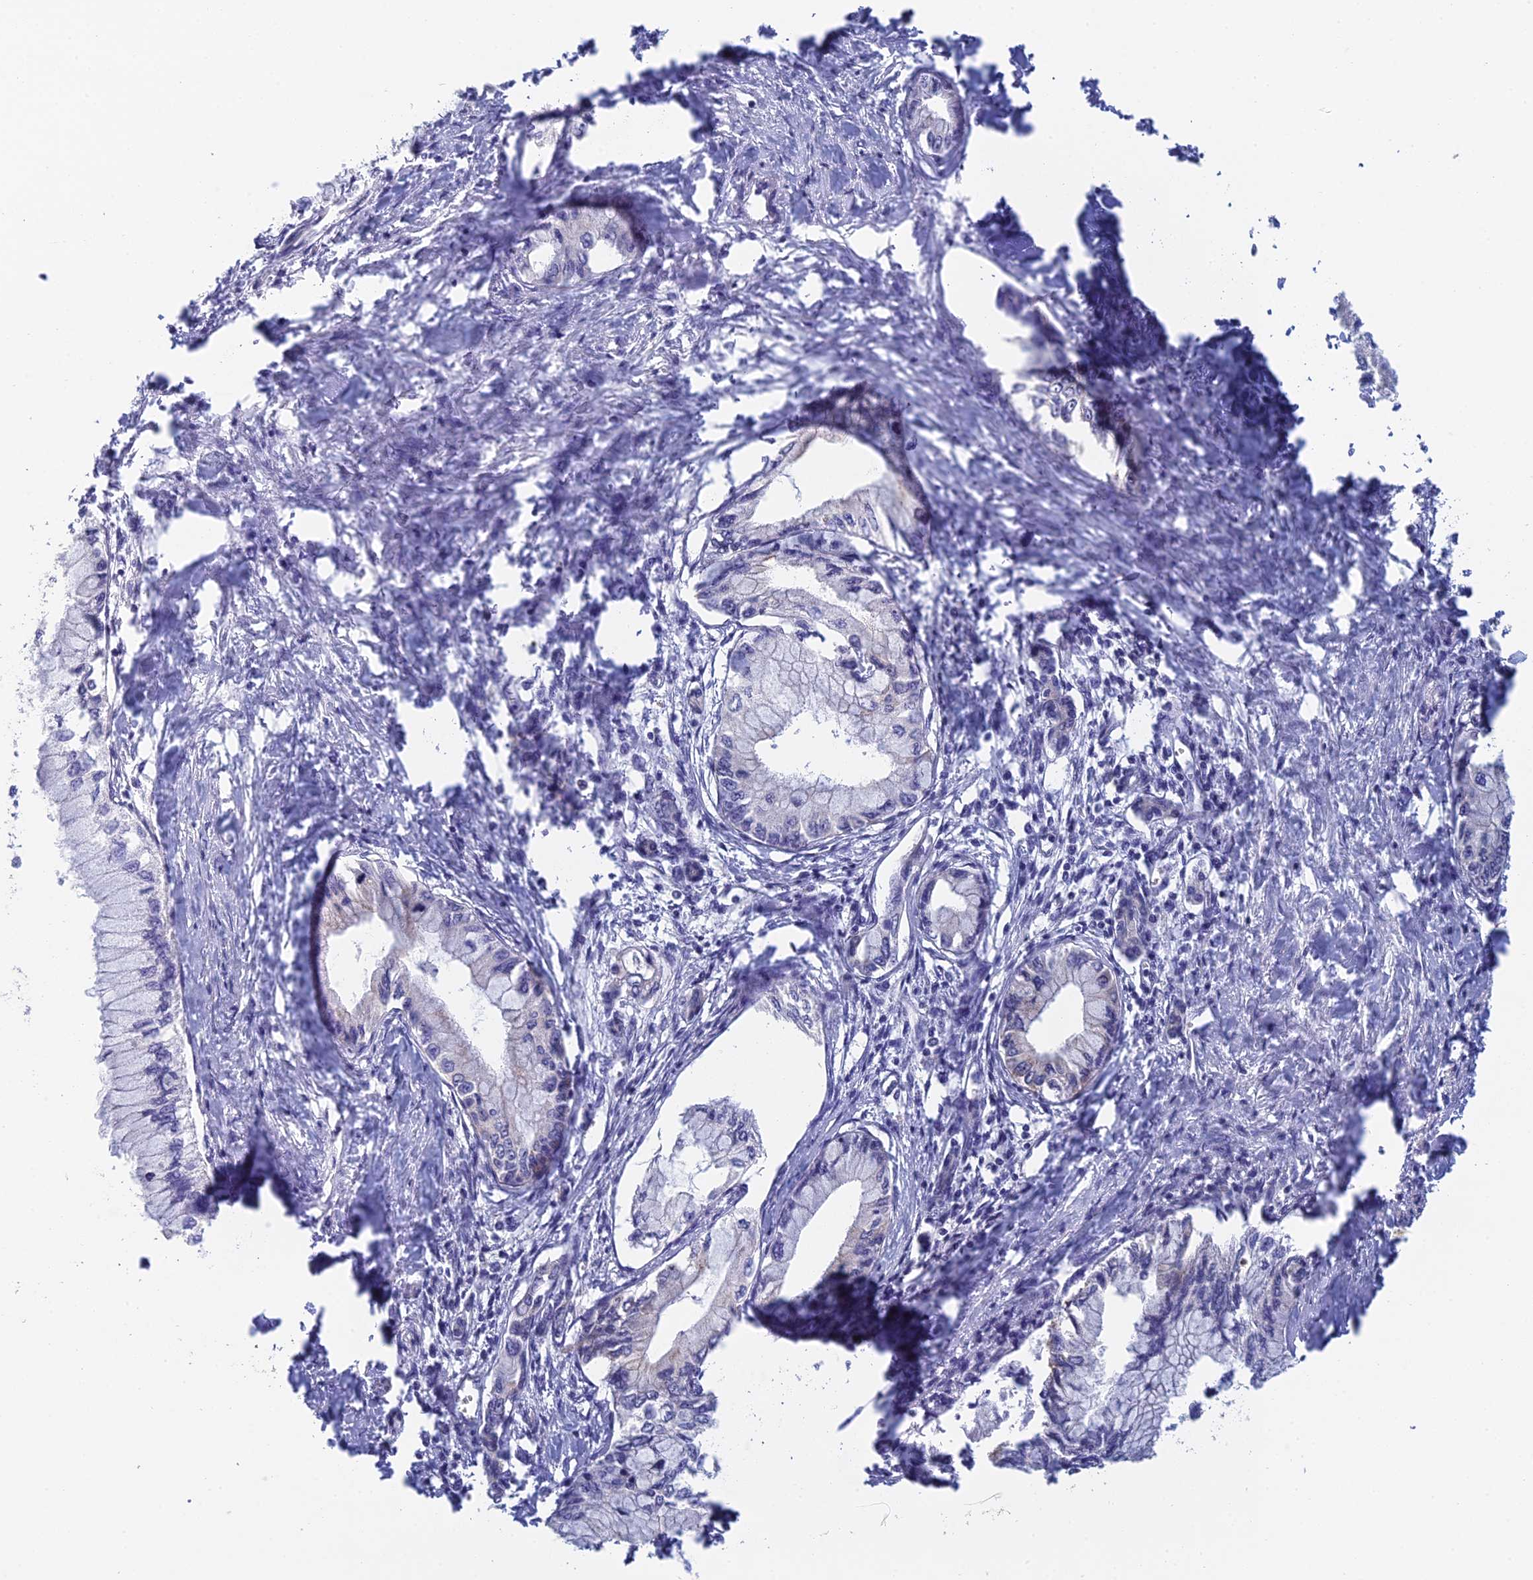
{"staining": {"intensity": "negative", "quantity": "none", "location": "none"}, "tissue": "pancreatic cancer", "cell_type": "Tumor cells", "image_type": "cancer", "snomed": [{"axis": "morphology", "description": "Adenocarcinoma, NOS"}, {"axis": "topography", "description": "Pancreas"}], "caption": "A micrograph of adenocarcinoma (pancreatic) stained for a protein demonstrates no brown staining in tumor cells. (Stains: DAB (3,3'-diaminobenzidine) IHC with hematoxylin counter stain, Microscopy: brightfield microscopy at high magnification).", "gene": "GIPC1", "patient": {"sex": "male", "age": 48}}